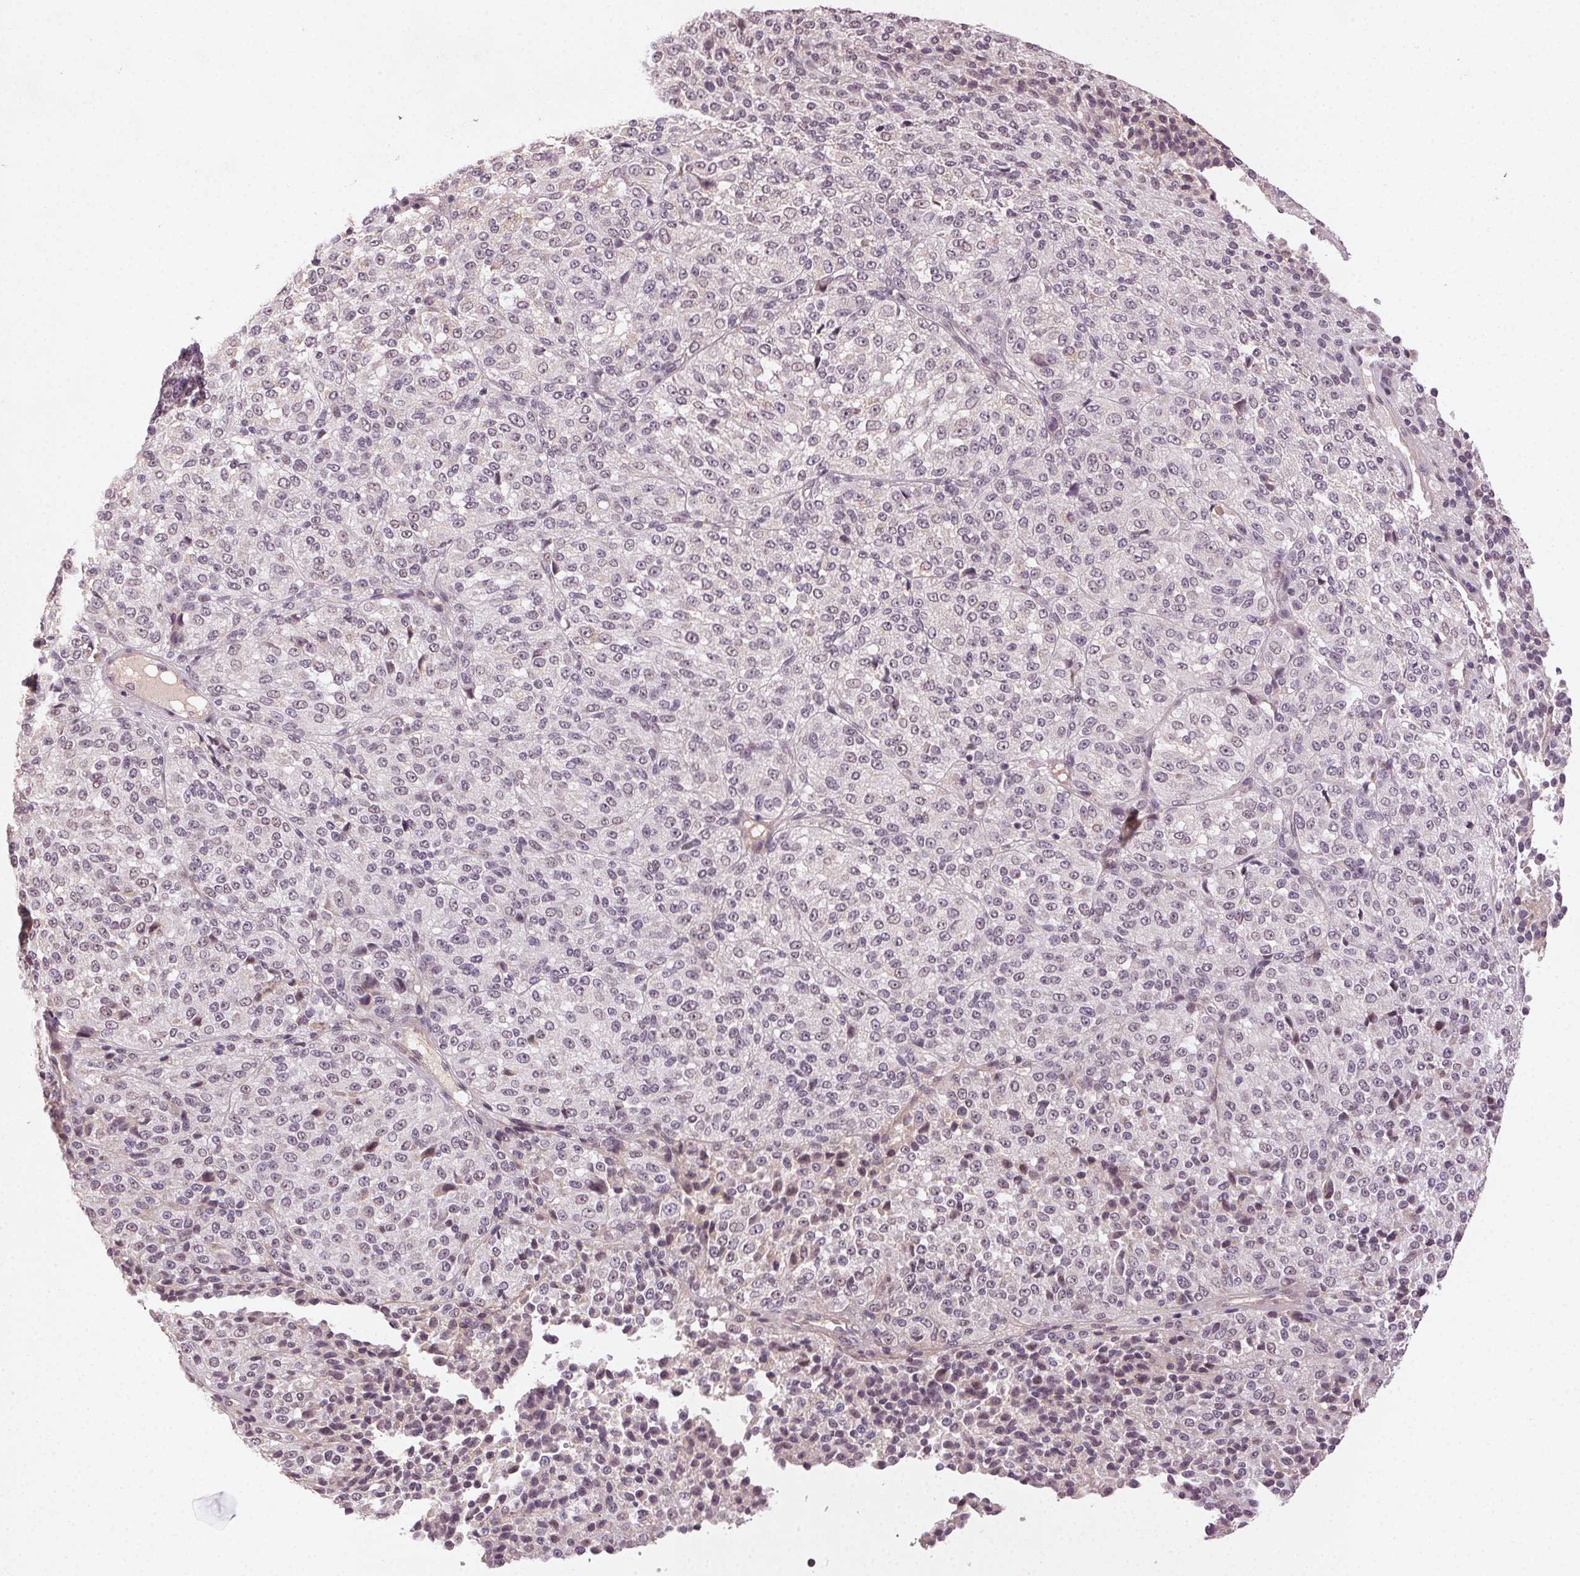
{"staining": {"intensity": "negative", "quantity": "none", "location": "none"}, "tissue": "melanoma", "cell_type": "Tumor cells", "image_type": "cancer", "snomed": [{"axis": "morphology", "description": "Malignant melanoma, Metastatic site"}, {"axis": "topography", "description": "Brain"}], "caption": "Immunohistochemistry histopathology image of malignant melanoma (metastatic site) stained for a protein (brown), which displays no positivity in tumor cells. The staining is performed using DAB brown chromogen with nuclei counter-stained in using hematoxylin.", "gene": "TUB", "patient": {"sex": "female", "age": 56}}